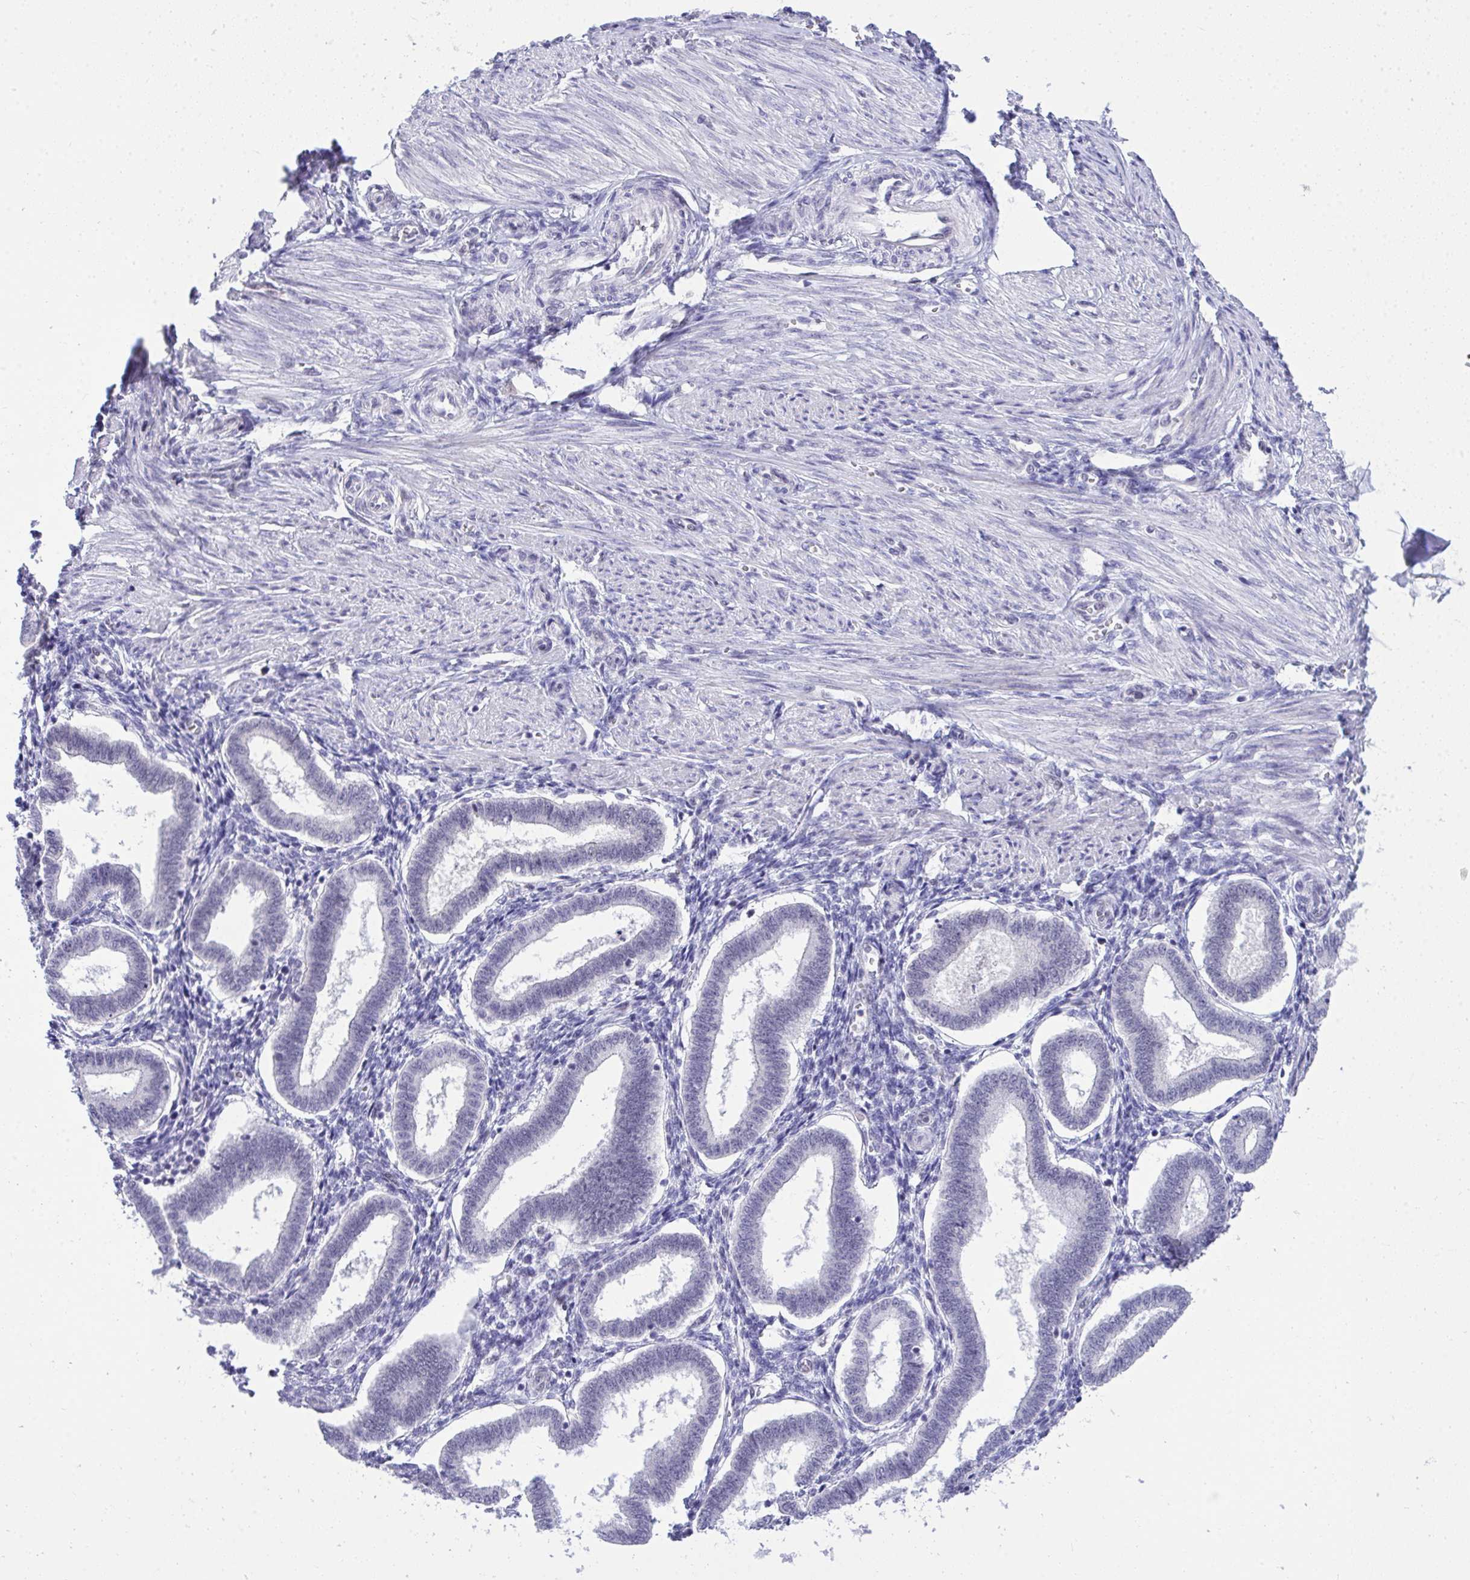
{"staining": {"intensity": "negative", "quantity": "none", "location": "none"}, "tissue": "endometrium", "cell_type": "Cells in endometrial stroma", "image_type": "normal", "snomed": [{"axis": "morphology", "description": "Normal tissue, NOS"}, {"axis": "topography", "description": "Endometrium"}], "caption": "Photomicrograph shows no significant protein expression in cells in endometrial stroma of unremarkable endometrium.", "gene": "TEAD4", "patient": {"sex": "female", "age": 24}}